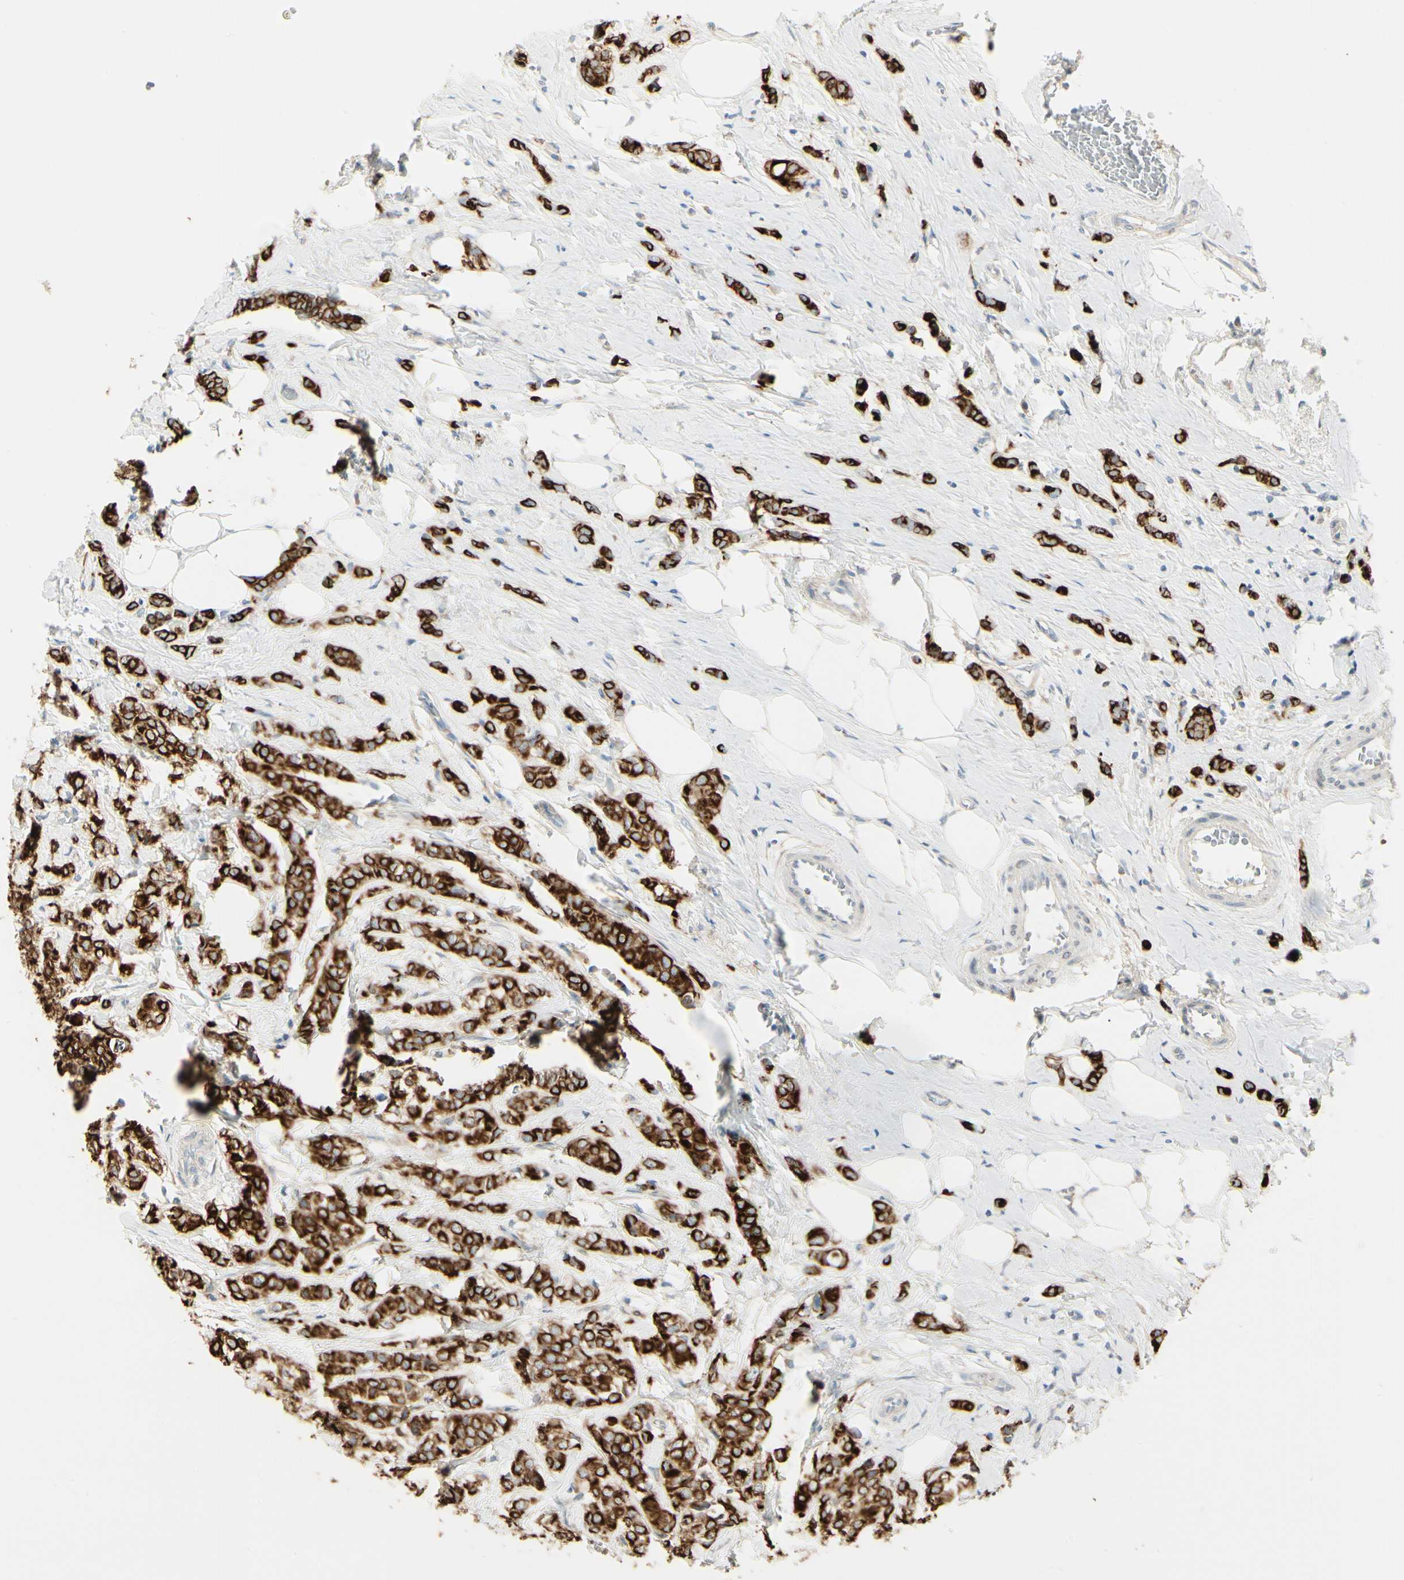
{"staining": {"intensity": "strong", "quantity": ">75%", "location": "cytoplasmic/membranous"}, "tissue": "breast cancer", "cell_type": "Tumor cells", "image_type": "cancer", "snomed": [{"axis": "morphology", "description": "Lobular carcinoma"}, {"axis": "topography", "description": "Breast"}], "caption": "Protein expression analysis of breast cancer (lobular carcinoma) shows strong cytoplasmic/membranous positivity in approximately >75% of tumor cells.", "gene": "DUSP12", "patient": {"sex": "female", "age": 60}}